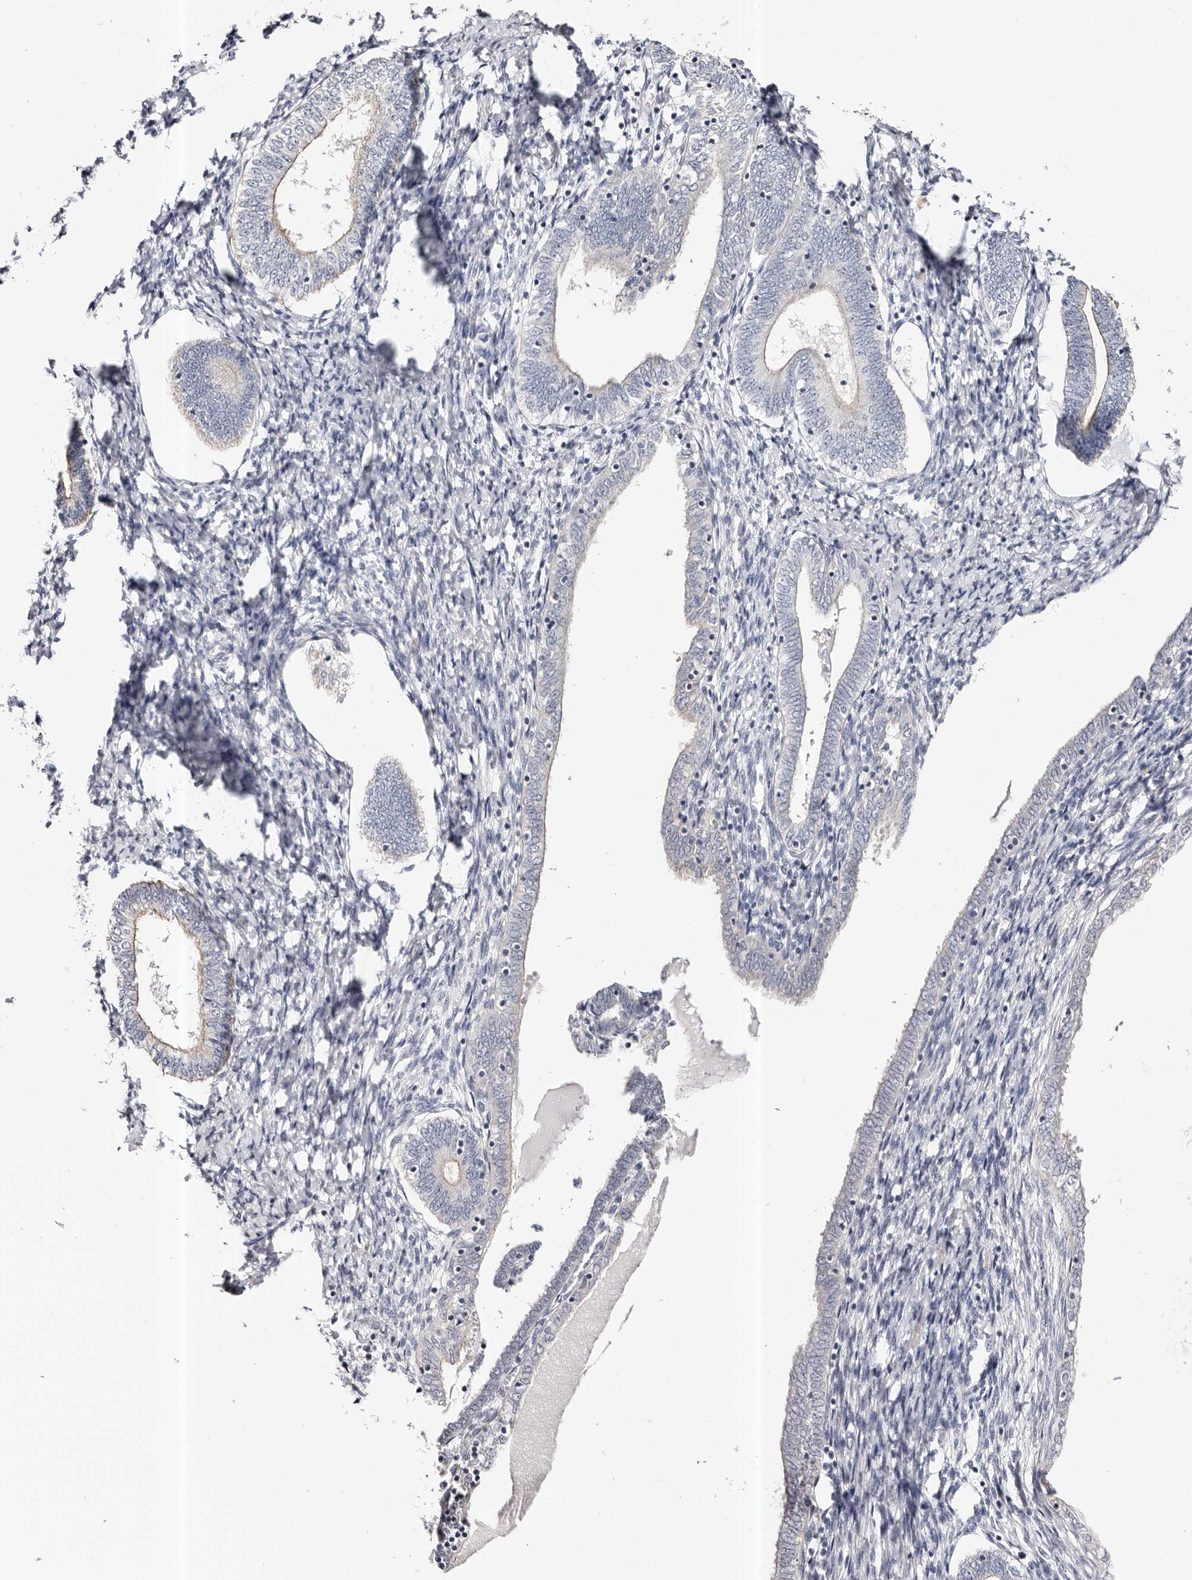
{"staining": {"intensity": "negative", "quantity": "none", "location": "none"}, "tissue": "endometrium", "cell_type": "Cells in endometrial stroma", "image_type": "normal", "snomed": [{"axis": "morphology", "description": "Normal tissue, NOS"}, {"axis": "topography", "description": "Endometrium"}], "caption": "Immunohistochemical staining of unremarkable endometrium reveals no significant staining in cells in endometrial stroma. The staining is performed using DAB (3,3'-diaminobenzidine) brown chromogen with nuclei counter-stained in using hematoxylin.", "gene": "ROM1", "patient": {"sex": "female", "age": 72}}